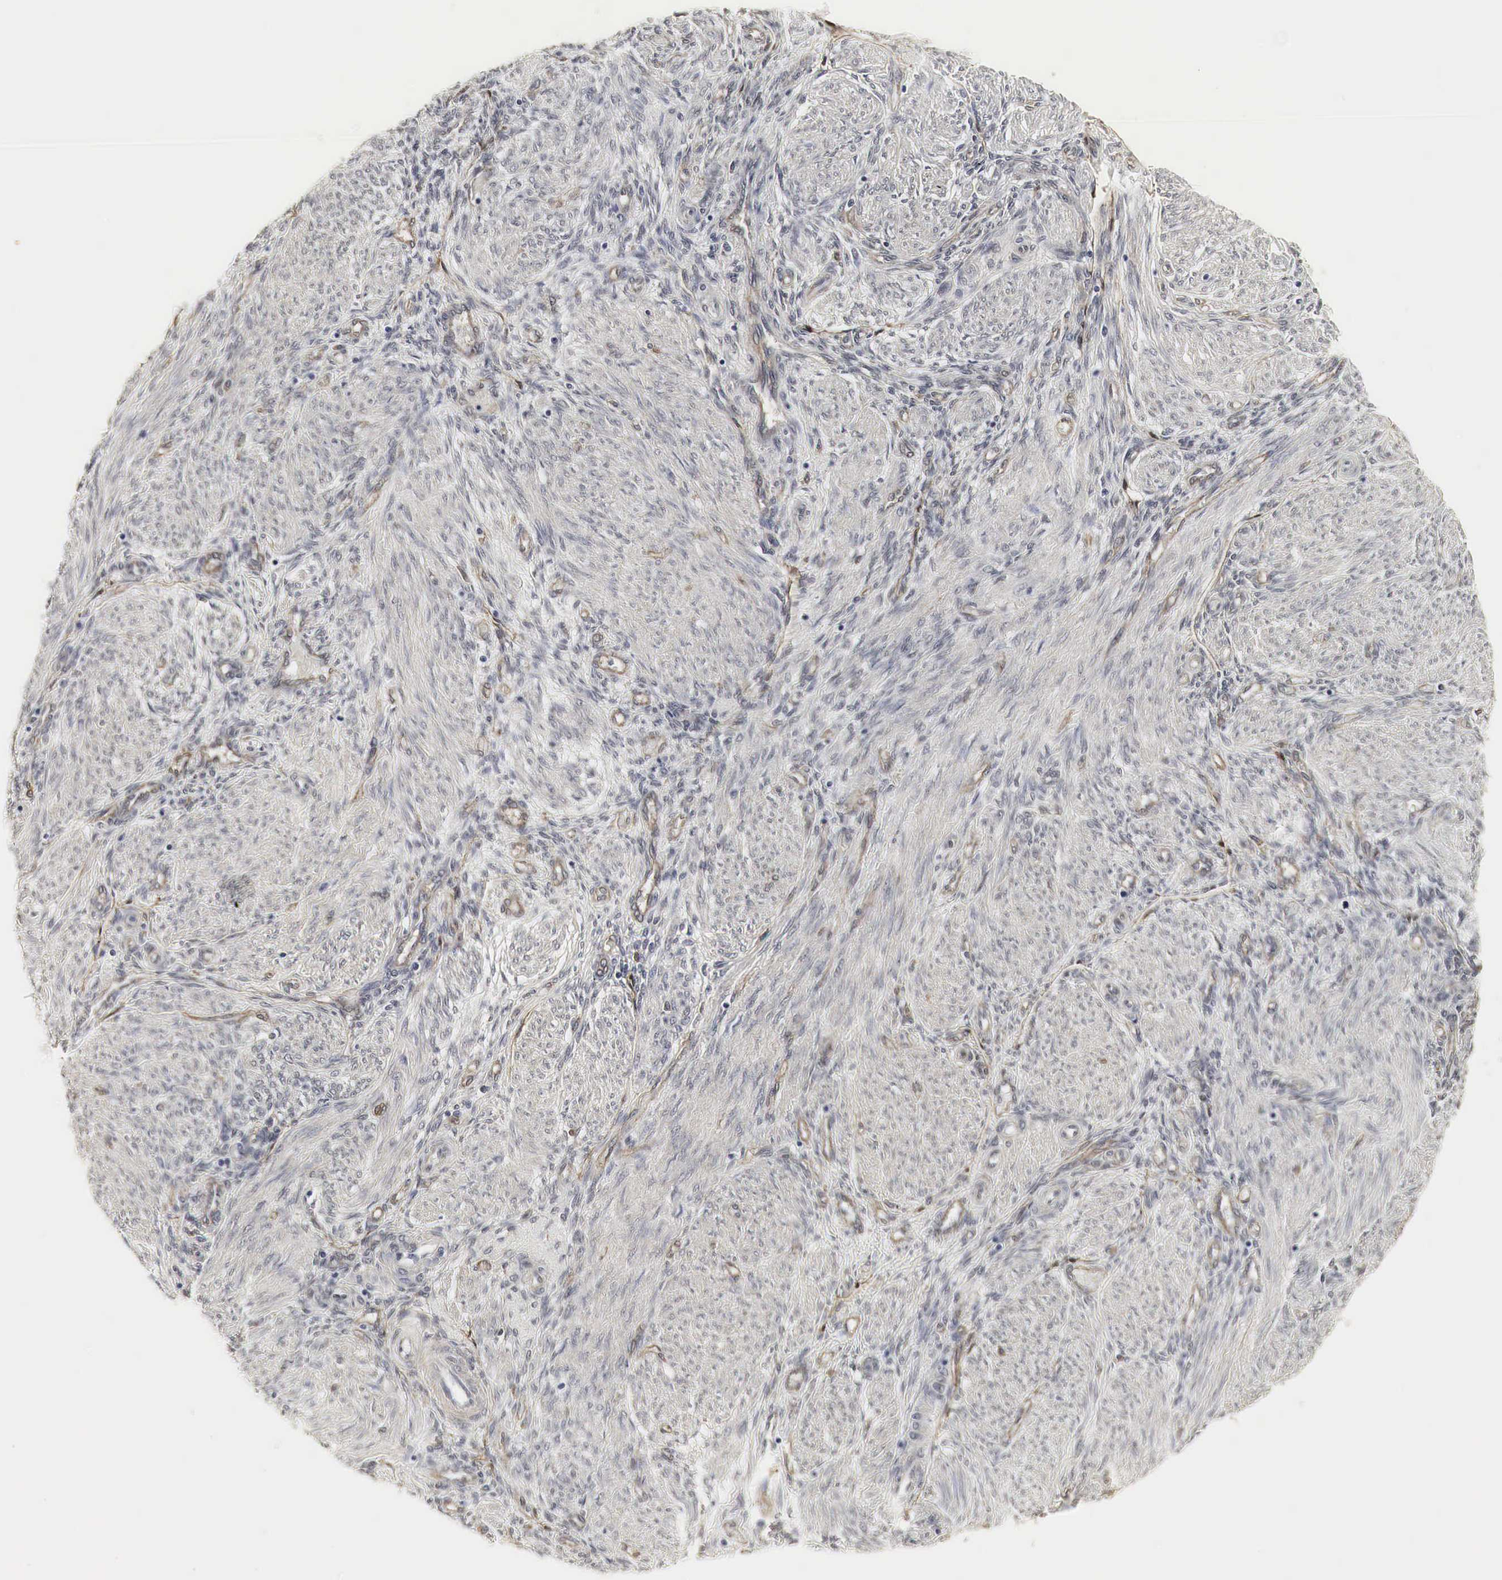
{"staining": {"intensity": "moderate", "quantity": "<25%", "location": "cytoplasmic/membranous"}, "tissue": "endometrium", "cell_type": "Cells in endometrial stroma", "image_type": "normal", "snomed": [{"axis": "morphology", "description": "Normal tissue, NOS"}, {"axis": "topography", "description": "Endometrium"}], "caption": "Protein expression by immunohistochemistry (IHC) displays moderate cytoplasmic/membranous staining in about <25% of cells in endometrial stroma in unremarkable endometrium.", "gene": "SPIN1", "patient": {"sex": "female", "age": 36}}